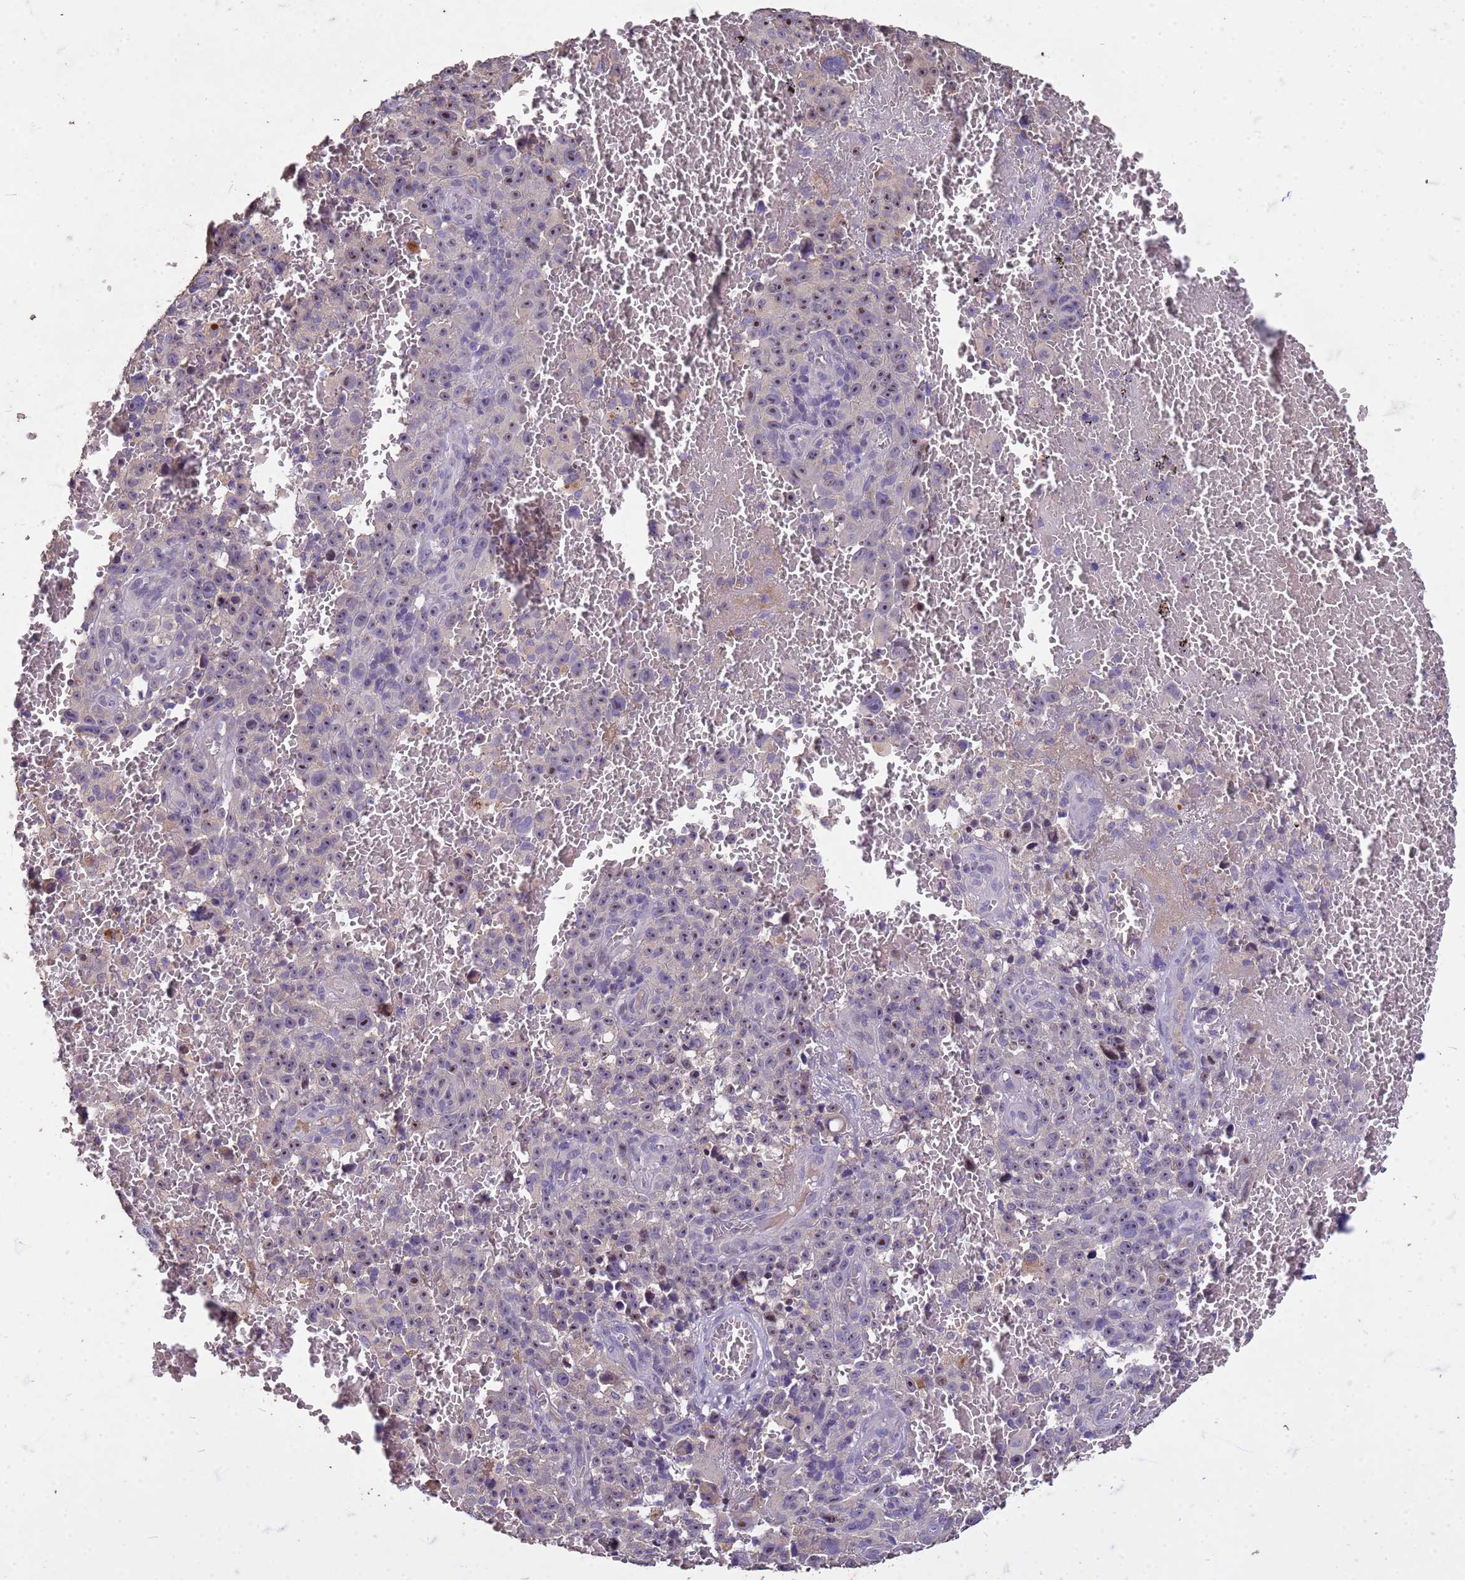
{"staining": {"intensity": "negative", "quantity": "none", "location": "none"}, "tissue": "melanoma", "cell_type": "Tumor cells", "image_type": "cancer", "snomed": [{"axis": "morphology", "description": "Malignant melanoma, NOS"}, {"axis": "topography", "description": "Skin"}], "caption": "Micrograph shows no significant protein positivity in tumor cells of malignant melanoma.", "gene": "FAM184B", "patient": {"sex": "female", "age": 82}}